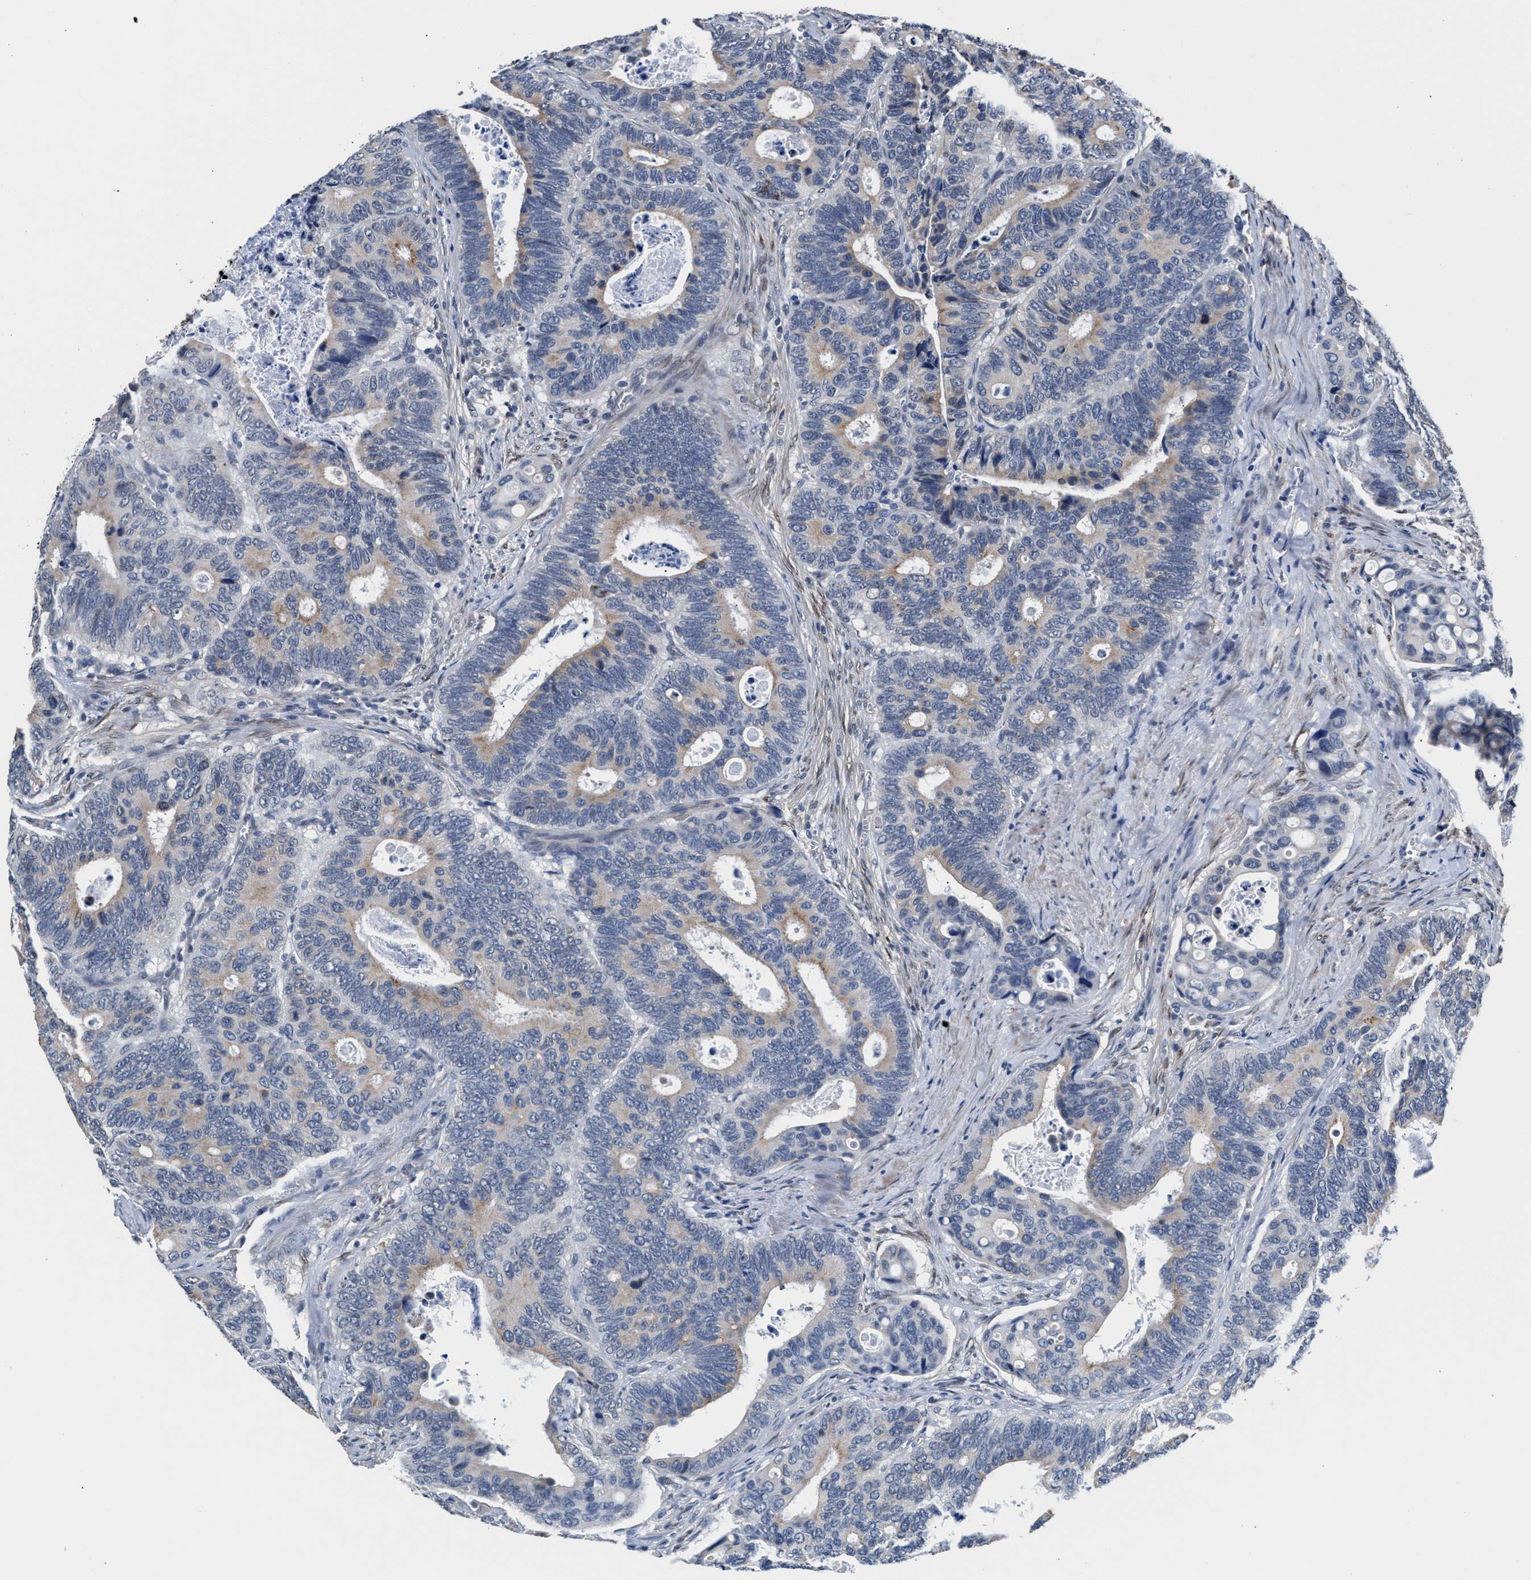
{"staining": {"intensity": "weak", "quantity": "<25%", "location": "cytoplasmic/membranous"}, "tissue": "colorectal cancer", "cell_type": "Tumor cells", "image_type": "cancer", "snomed": [{"axis": "morphology", "description": "Inflammation, NOS"}, {"axis": "morphology", "description": "Adenocarcinoma, NOS"}, {"axis": "topography", "description": "Colon"}], "caption": "Tumor cells show no significant protein expression in colorectal cancer.", "gene": "MYH3", "patient": {"sex": "male", "age": 72}}